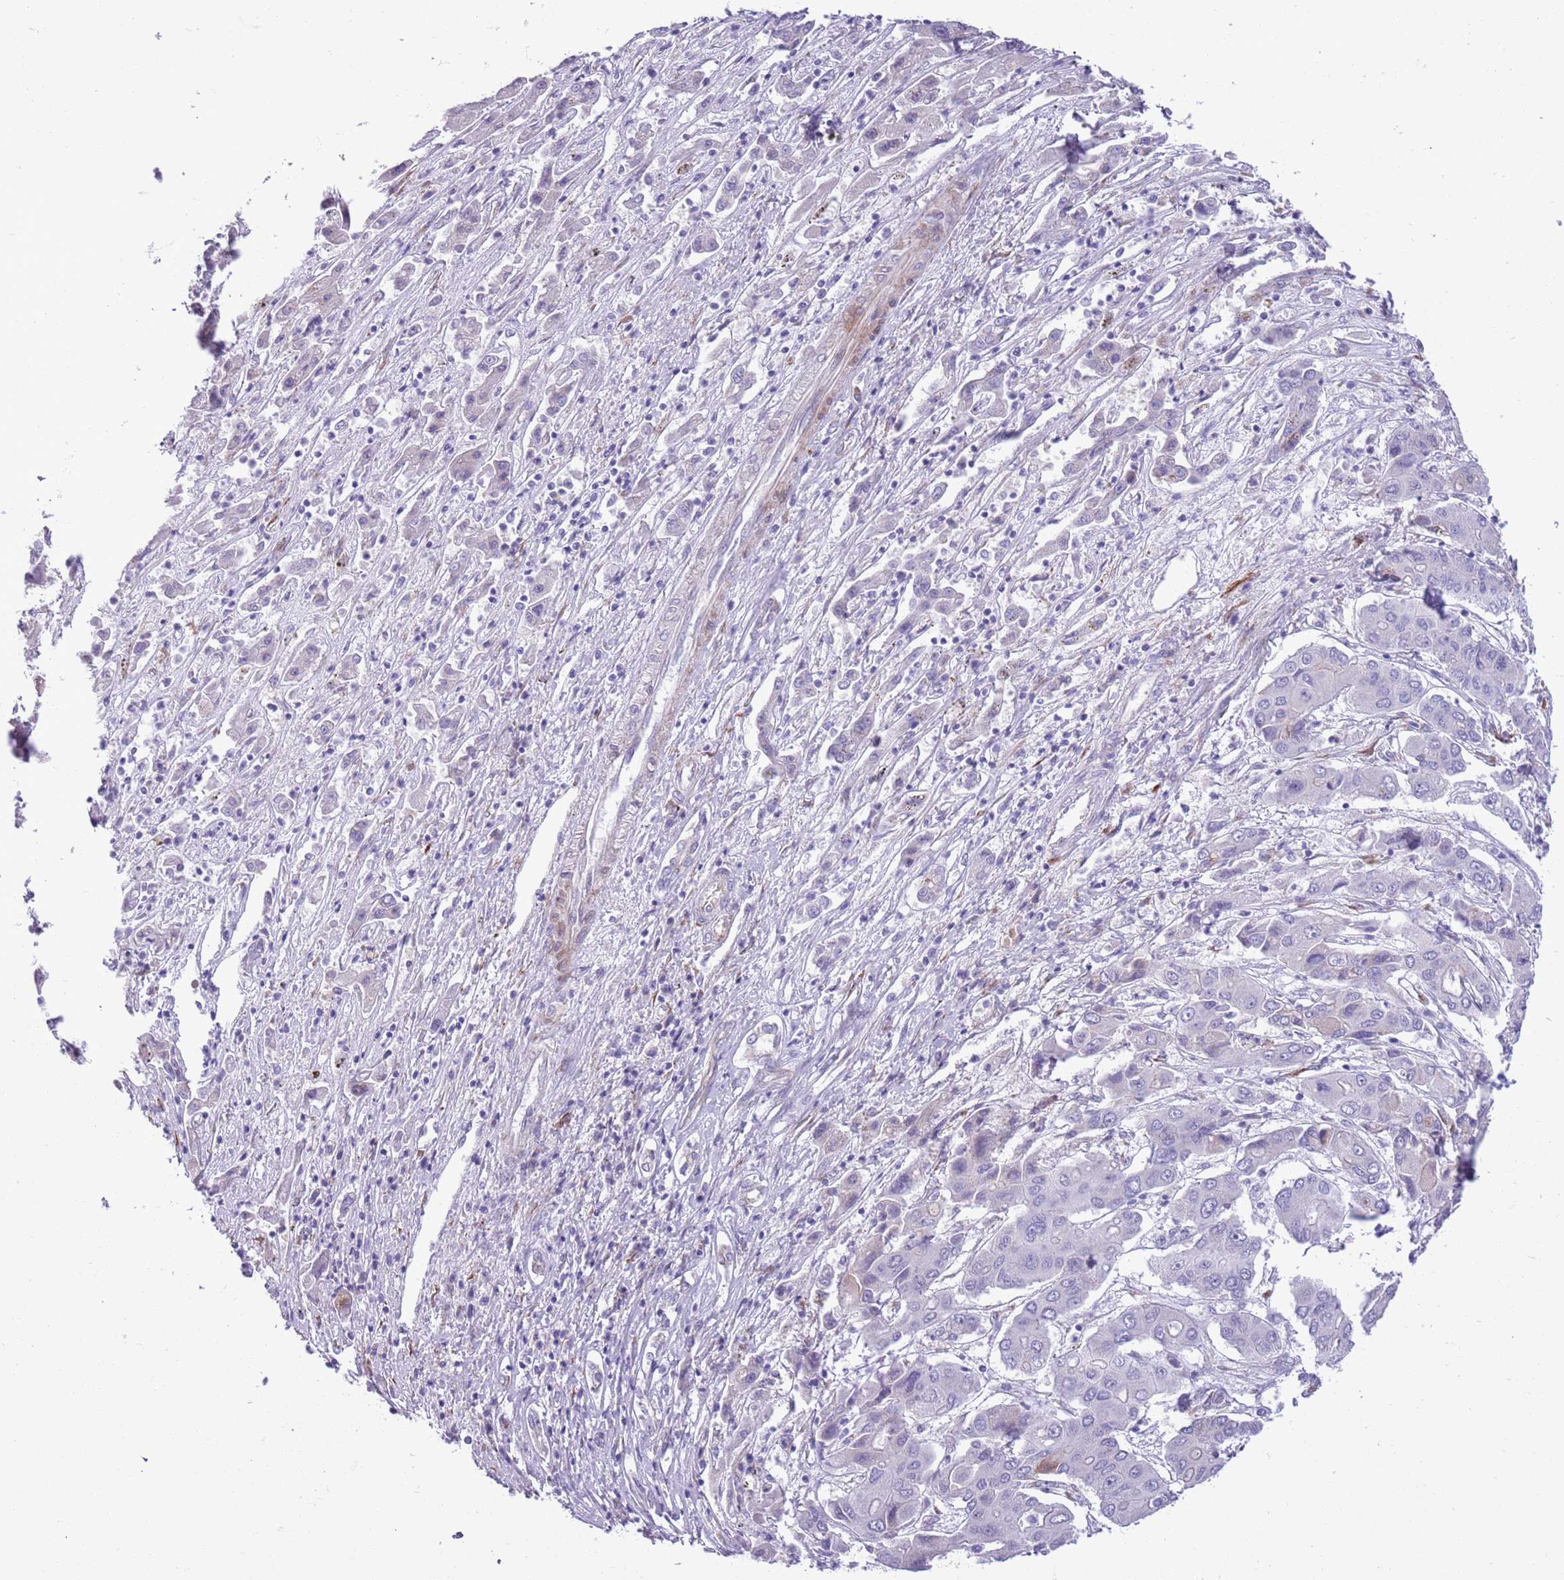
{"staining": {"intensity": "negative", "quantity": "none", "location": "none"}, "tissue": "liver cancer", "cell_type": "Tumor cells", "image_type": "cancer", "snomed": [{"axis": "morphology", "description": "Cholangiocarcinoma"}, {"axis": "topography", "description": "Liver"}], "caption": "Immunohistochemistry of human liver cholangiocarcinoma demonstrates no staining in tumor cells. Brightfield microscopy of IHC stained with DAB (brown) and hematoxylin (blue), captured at high magnification.", "gene": "MRPL32", "patient": {"sex": "male", "age": 67}}